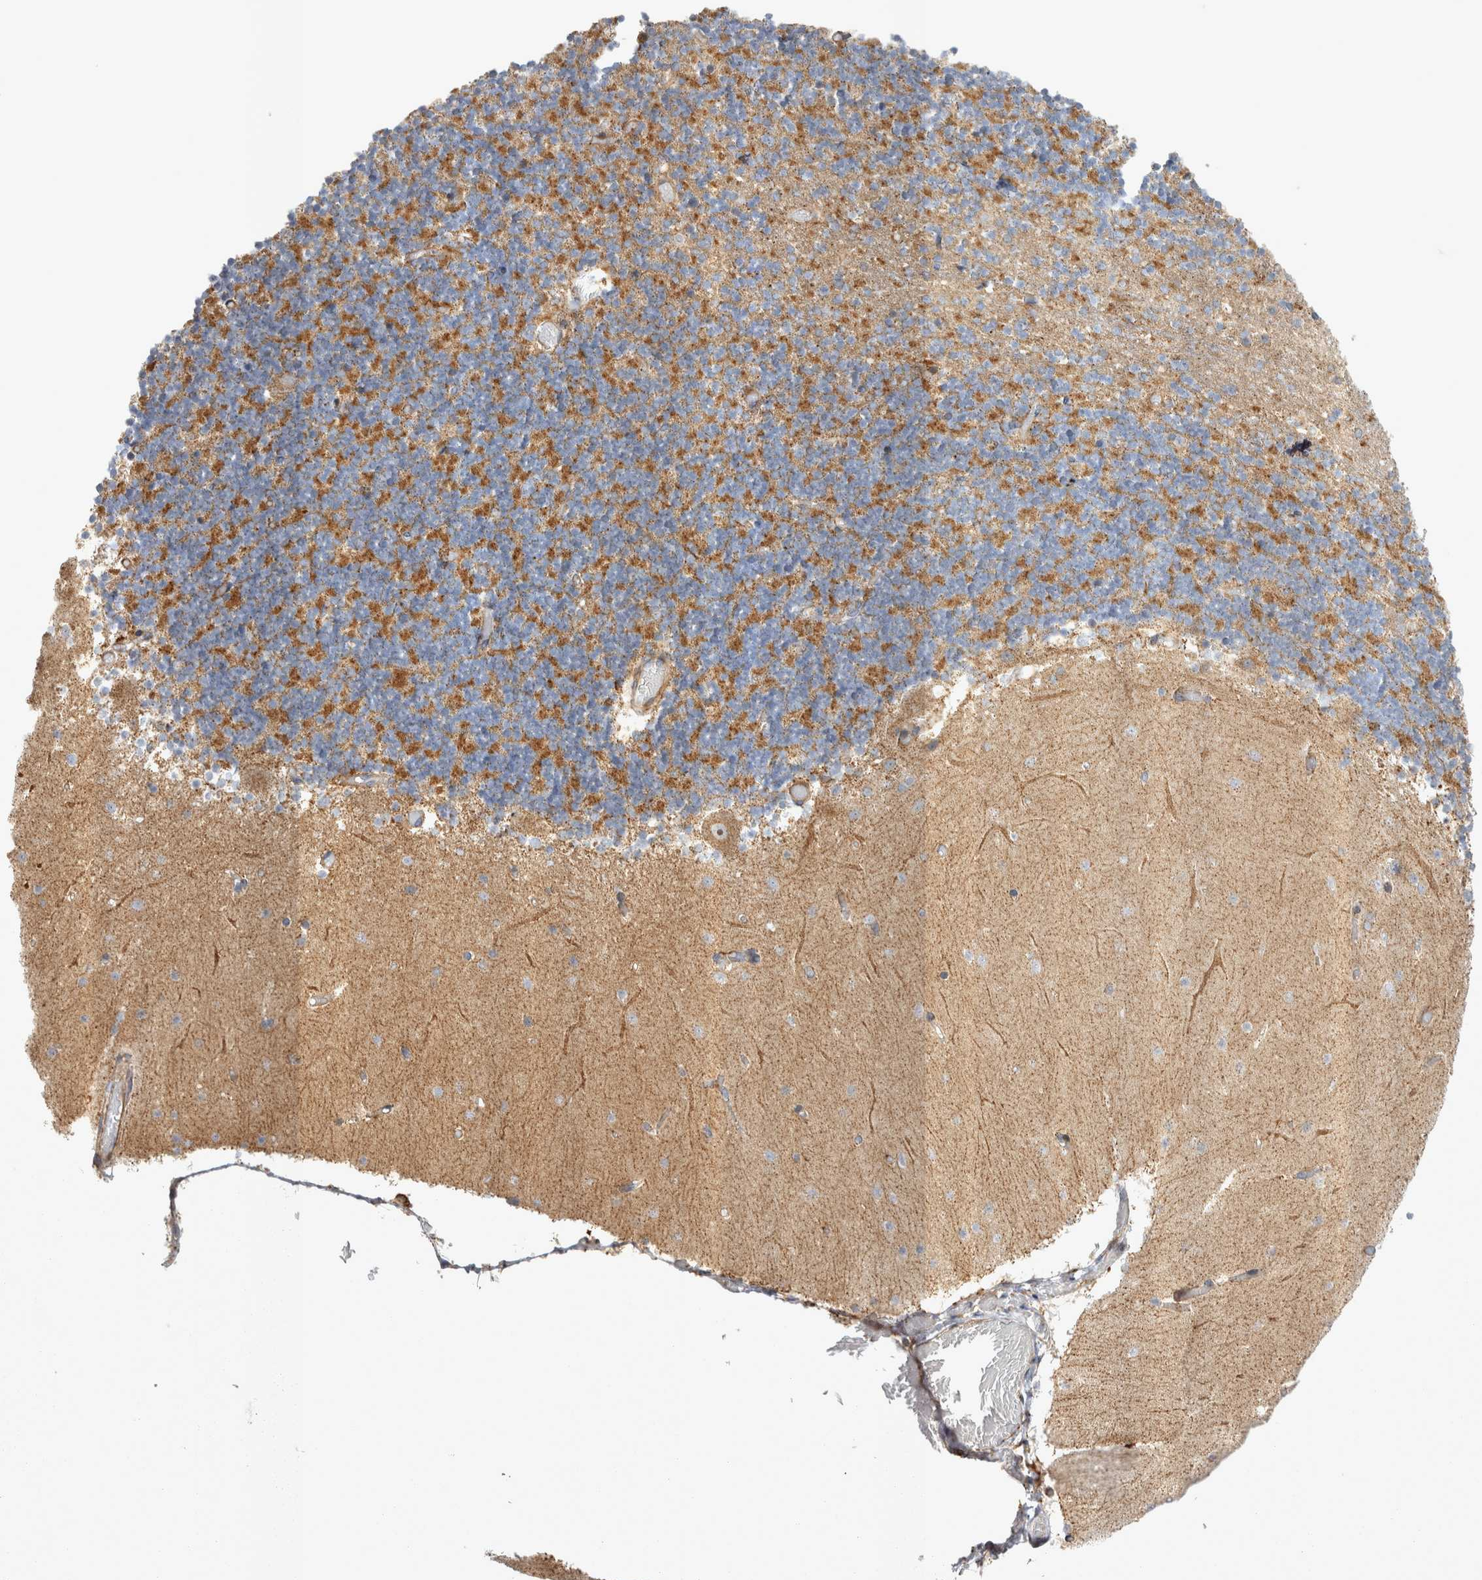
{"staining": {"intensity": "moderate", "quantity": "25%-75%", "location": "cytoplasmic/membranous"}, "tissue": "cerebellum", "cell_type": "Cells in granular layer", "image_type": "normal", "snomed": [{"axis": "morphology", "description": "Normal tissue, NOS"}, {"axis": "topography", "description": "Cerebellum"}], "caption": "Protein expression analysis of unremarkable human cerebellum reveals moderate cytoplasmic/membranous staining in about 25%-75% of cells in granular layer. The protein is stained brown, and the nuclei are stained in blue (DAB (3,3'-diaminobenzidine) IHC with brightfield microscopy, high magnification).", "gene": "TSPOAP1", "patient": {"sex": "female", "age": 28}}